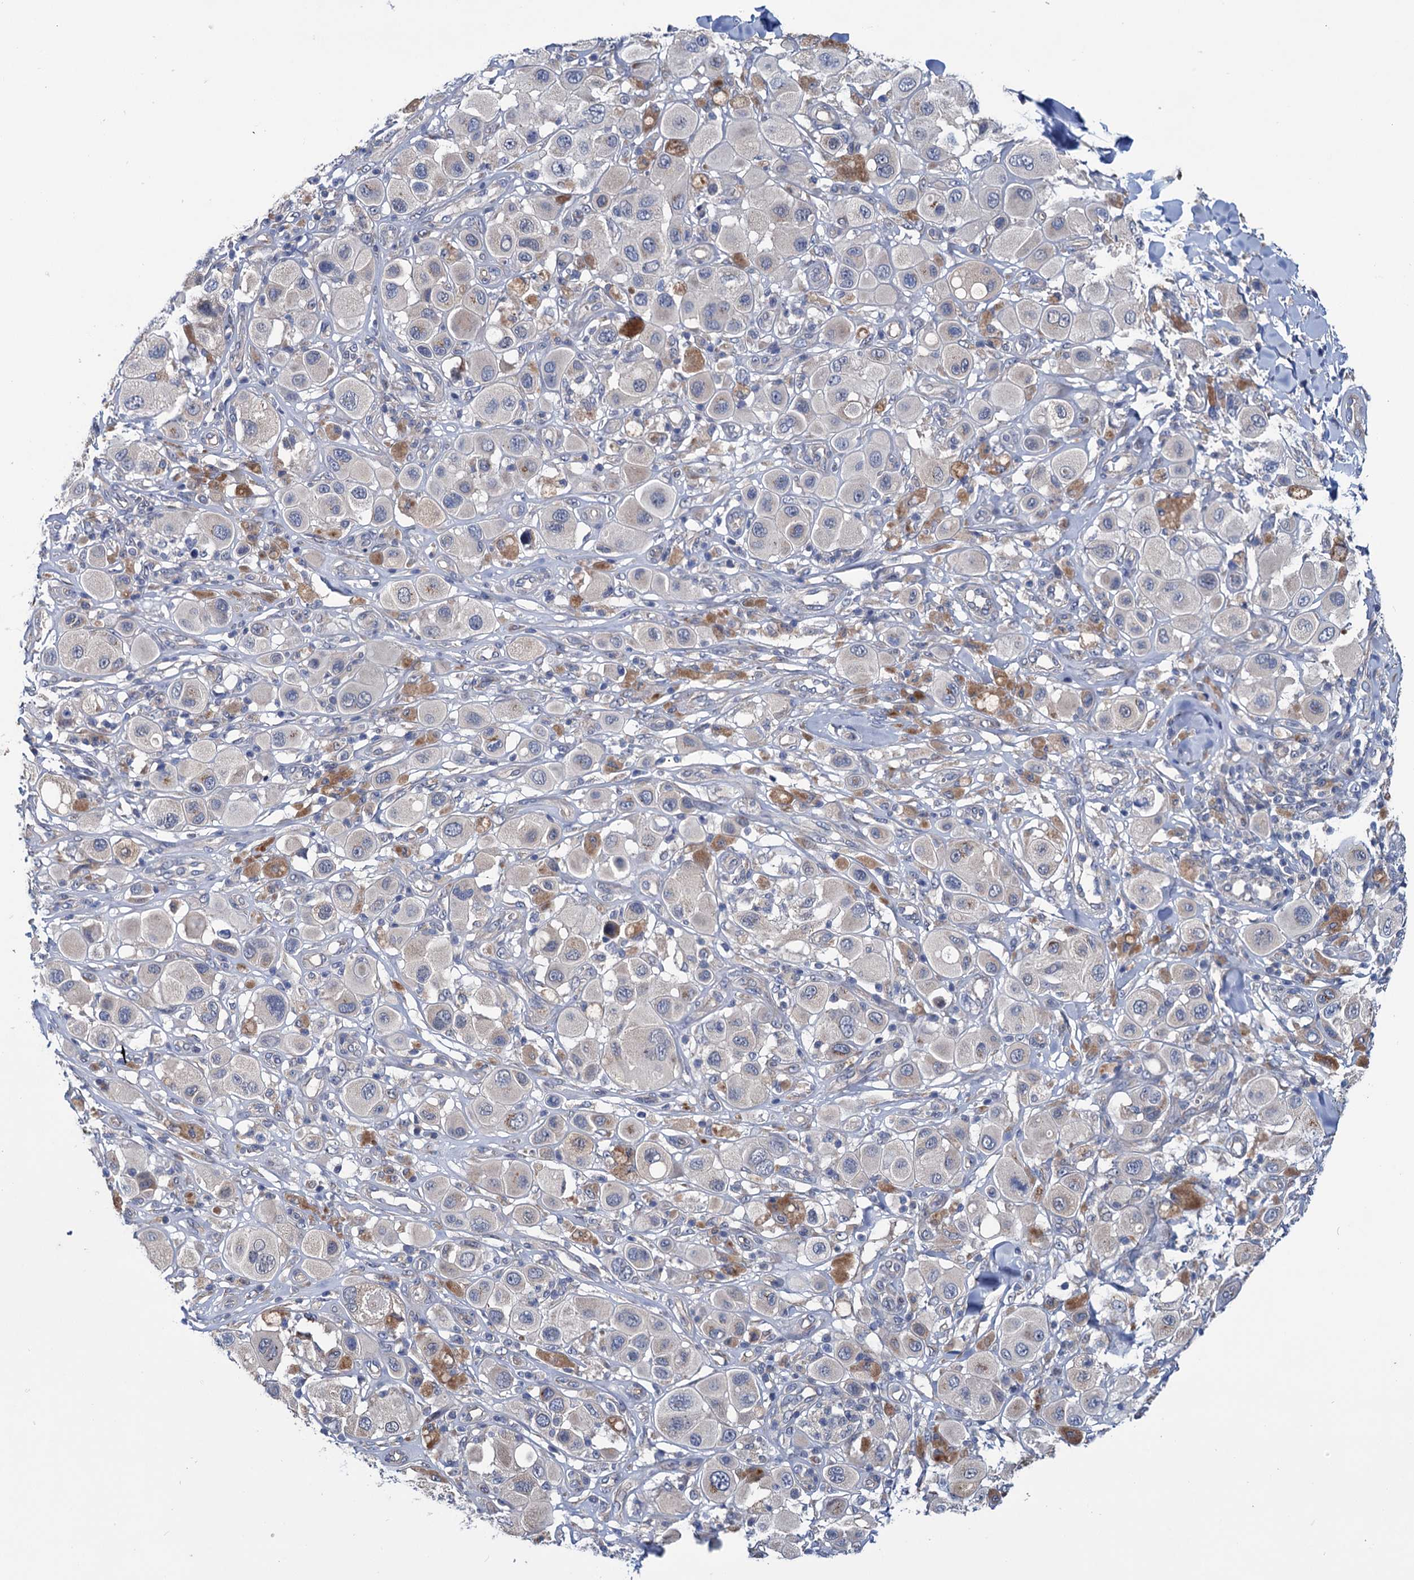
{"staining": {"intensity": "negative", "quantity": "none", "location": "none"}, "tissue": "melanoma", "cell_type": "Tumor cells", "image_type": "cancer", "snomed": [{"axis": "morphology", "description": "Malignant melanoma, Metastatic site"}, {"axis": "topography", "description": "Skin"}], "caption": "Tumor cells are negative for brown protein staining in melanoma.", "gene": "EYA4", "patient": {"sex": "male", "age": 41}}